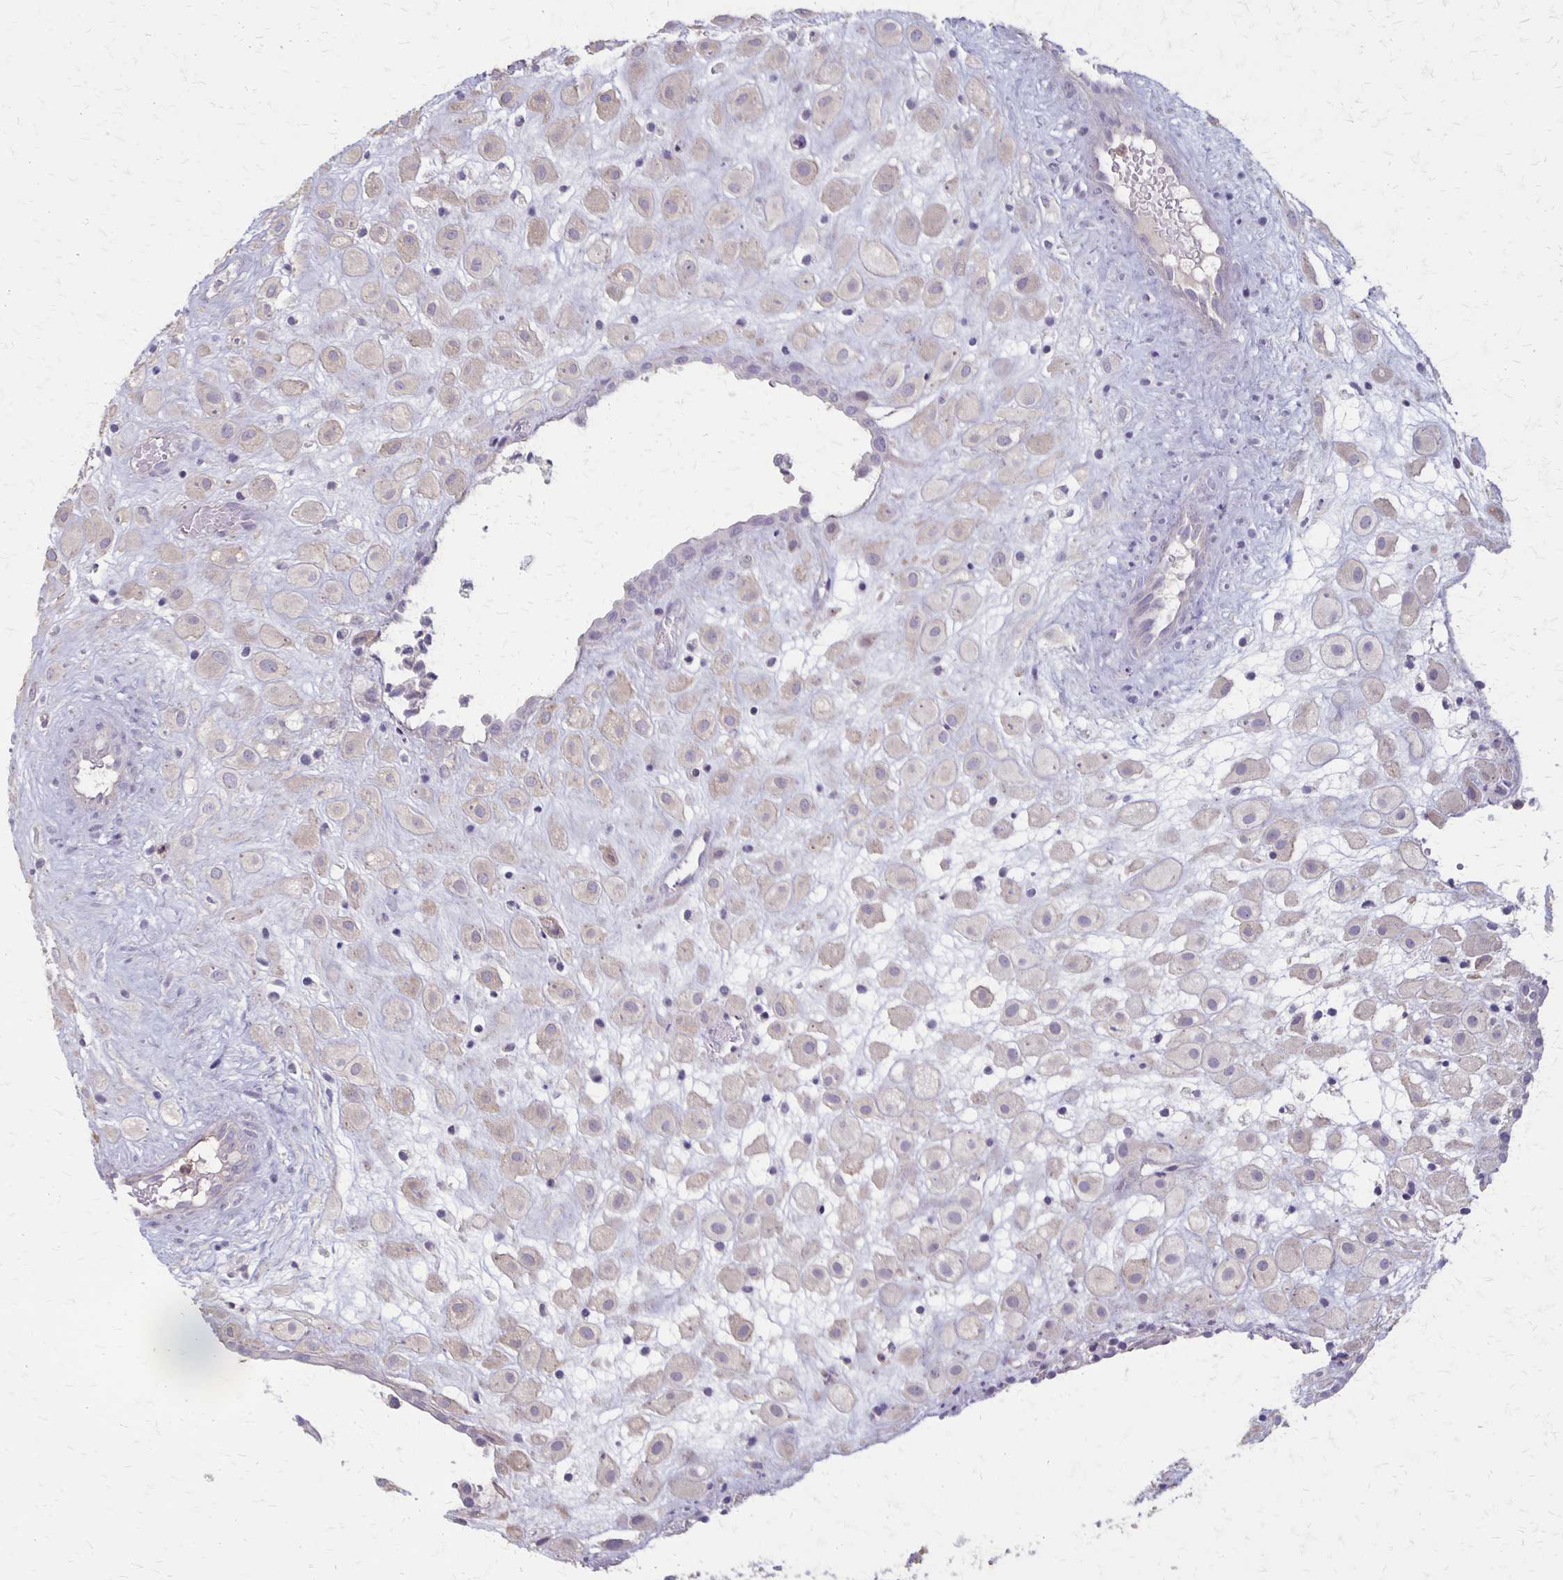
{"staining": {"intensity": "weak", "quantity": "<25%", "location": "cytoplasmic/membranous"}, "tissue": "placenta", "cell_type": "Decidual cells", "image_type": "normal", "snomed": [{"axis": "morphology", "description": "Normal tissue, NOS"}, {"axis": "topography", "description": "Placenta"}], "caption": "Immunohistochemistry image of normal placenta stained for a protein (brown), which demonstrates no expression in decidual cells.", "gene": "SEPTIN5", "patient": {"sex": "female", "age": 24}}